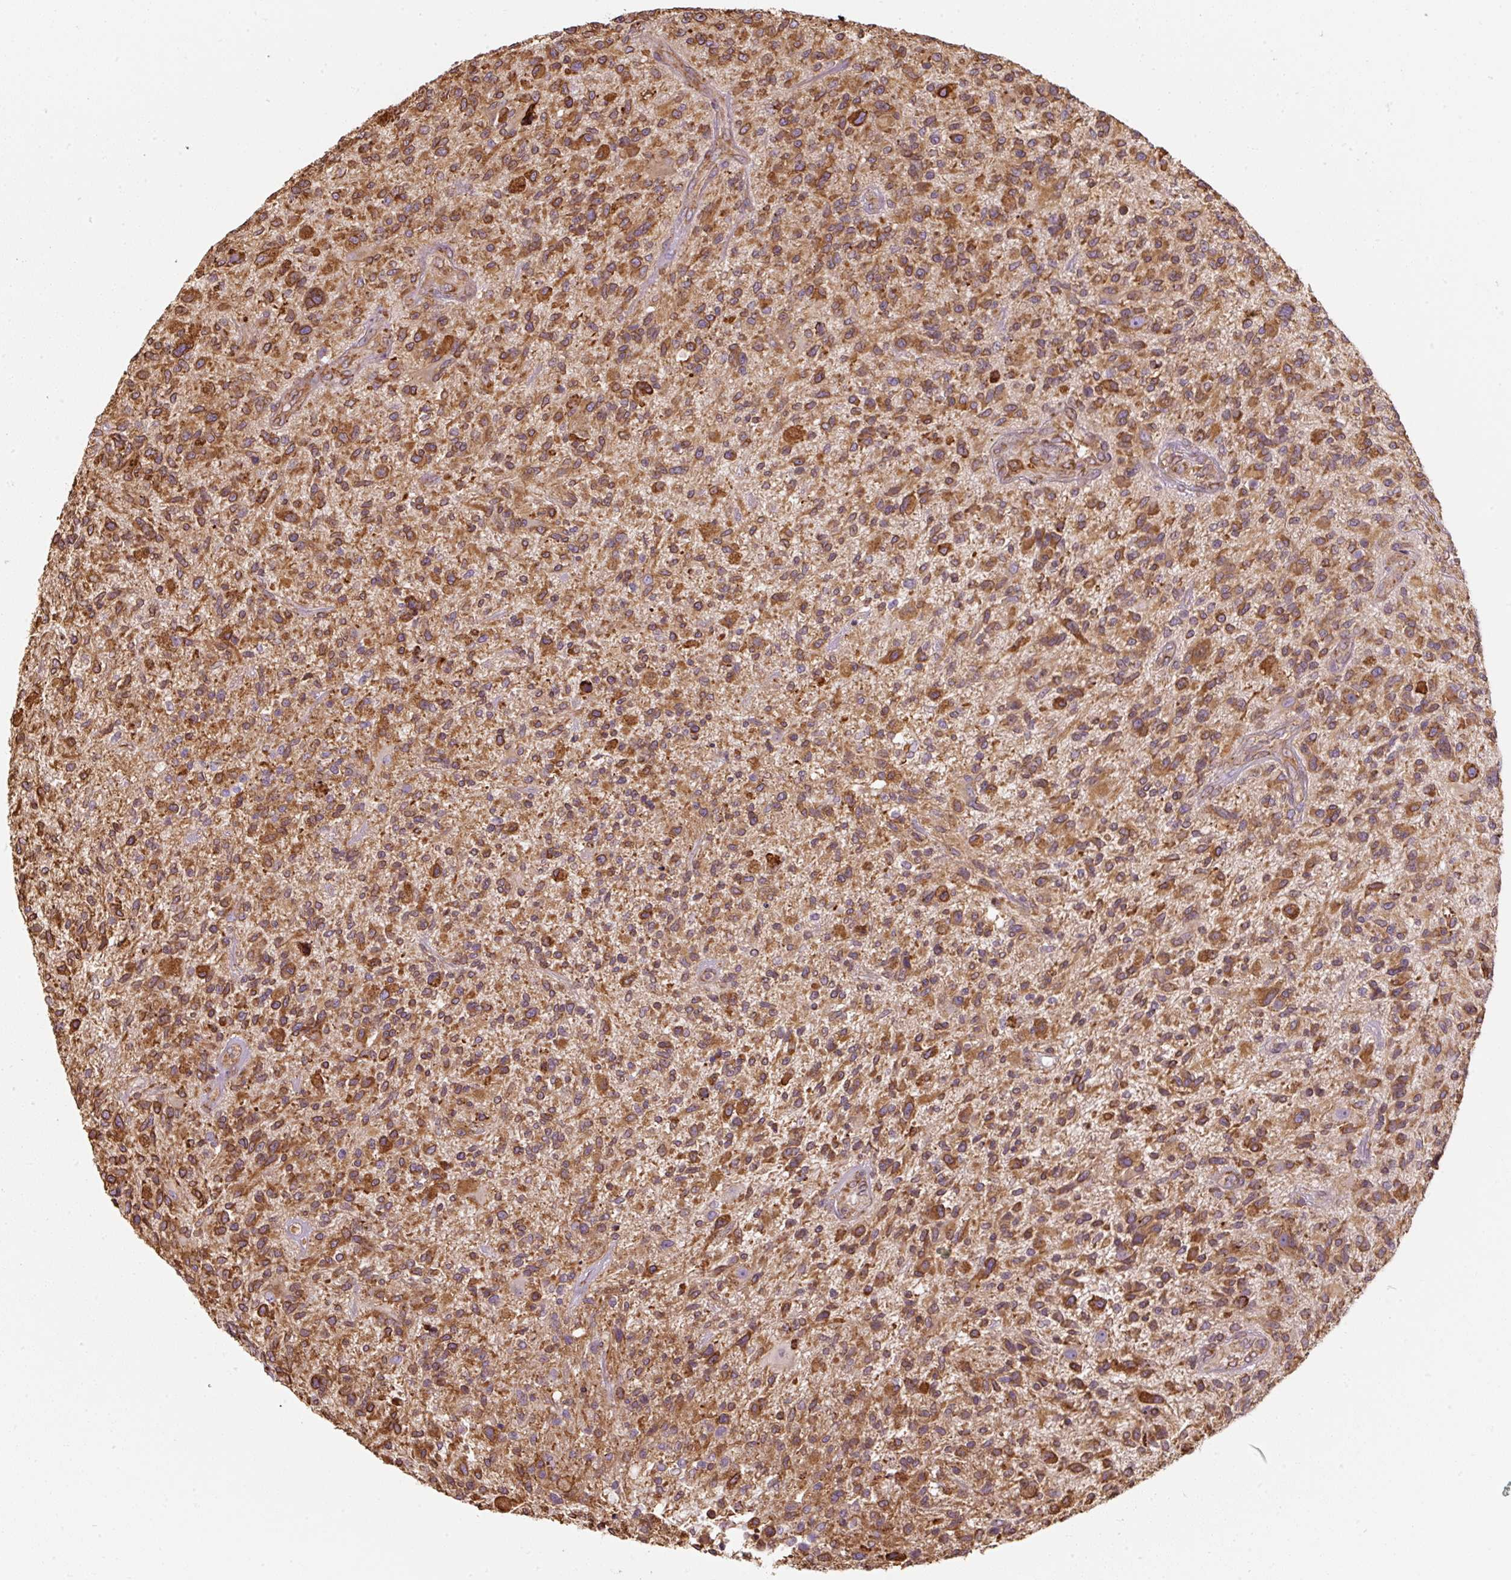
{"staining": {"intensity": "strong", "quantity": ">75%", "location": "cytoplasmic/membranous"}, "tissue": "glioma", "cell_type": "Tumor cells", "image_type": "cancer", "snomed": [{"axis": "morphology", "description": "Glioma, malignant, High grade"}, {"axis": "topography", "description": "Brain"}], "caption": "Strong cytoplasmic/membranous staining is present in approximately >75% of tumor cells in malignant high-grade glioma. Nuclei are stained in blue.", "gene": "PRKCSH", "patient": {"sex": "male", "age": 47}}